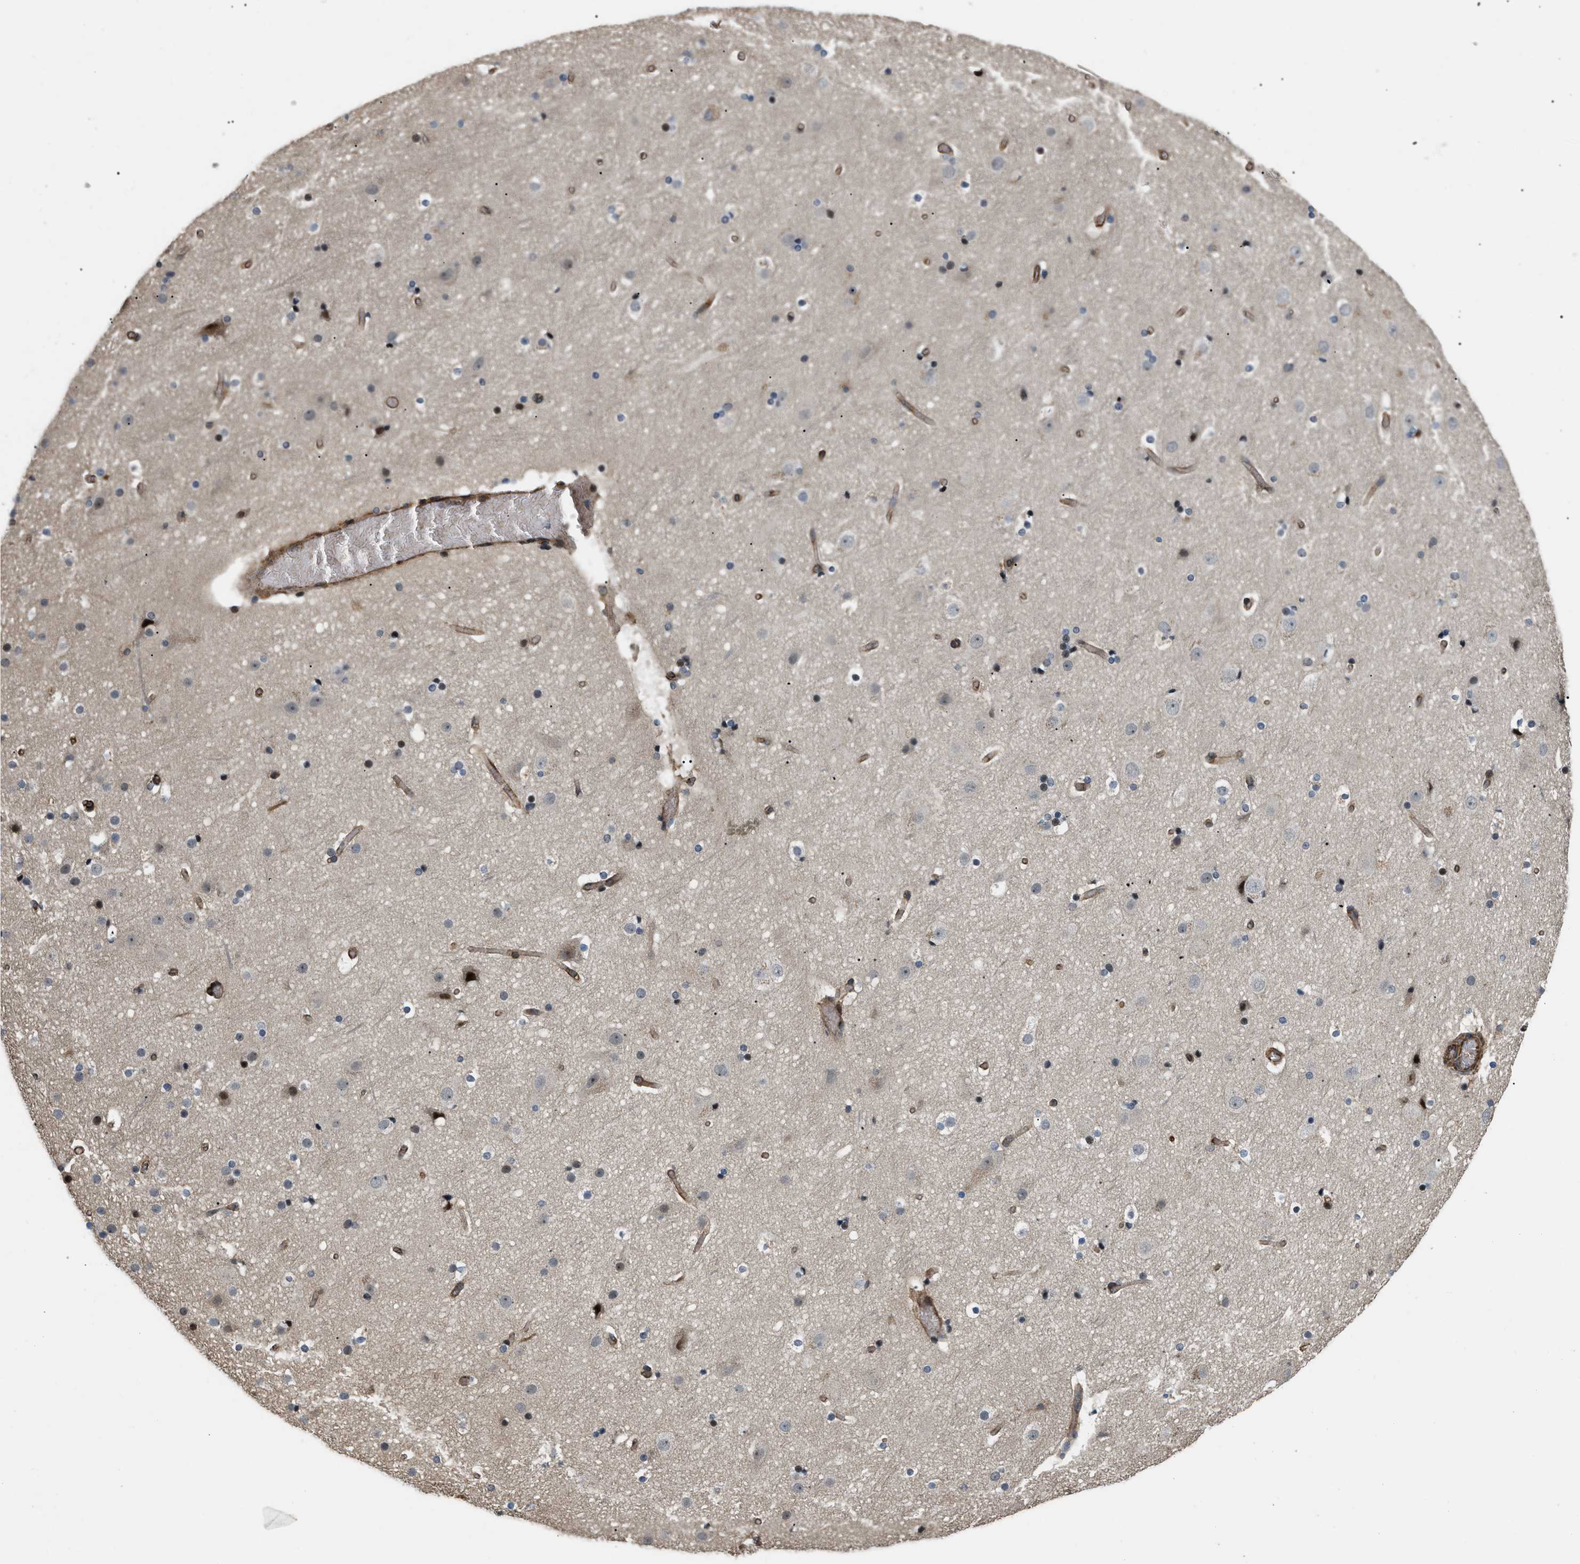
{"staining": {"intensity": "moderate", "quantity": ">75%", "location": "cytoplasmic/membranous,nuclear"}, "tissue": "cerebral cortex", "cell_type": "Endothelial cells", "image_type": "normal", "snomed": [{"axis": "morphology", "description": "Normal tissue, NOS"}, {"axis": "topography", "description": "Cerebral cortex"}], "caption": "IHC of benign cerebral cortex demonstrates medium levels of moderate cytoplasmic/membranous,nuclear positivity in approximately >75% of endothelial cells.", "gene": "LTA4H", "patient": {"sex": "male", "age": 57}}